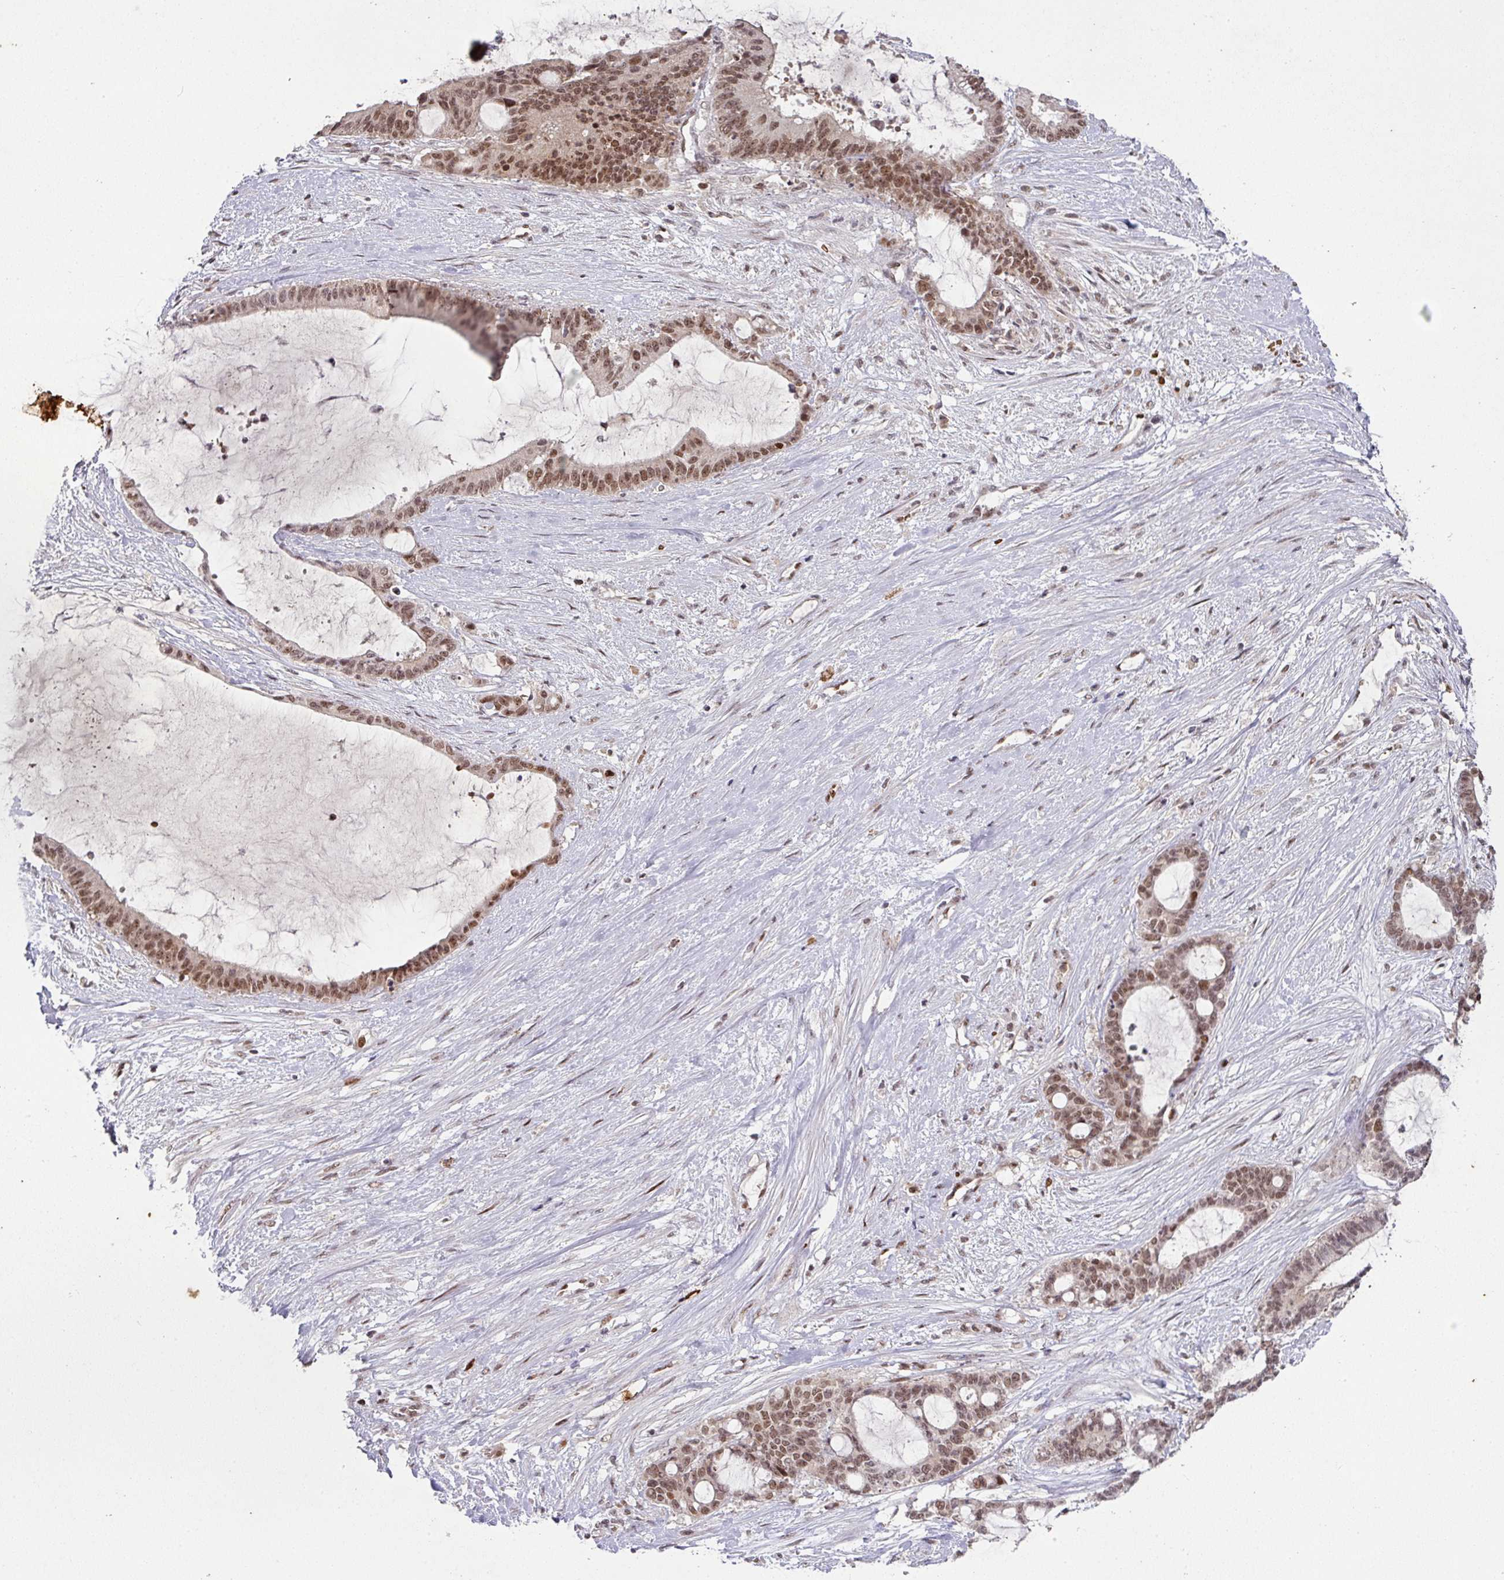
{"staining": {"intensity": "moderate", "quantity": ">75%", "location": "nuclear"}, "tissue": "liver cancer", "cell_type": "Tumor cells", "image_type": "cancer", "snomed": [{"axis": "morphology", "description": "Normal tissue, NOS"}, {"axis": "morphology", "description": "Cholangiocarcinoma"}, {"axis": "topography", "description": "Liver"}, {"axis": "topography", "description": "Peripheral nerve tissue"}], "caption": "The photomicrograph displays a brown stain indicating the presence of a protein in the nuclear of tumor cells in liver cholangiocarcinoma.", "gene": "NEIL1", "patient": {"sex": "female", "age": 73}}